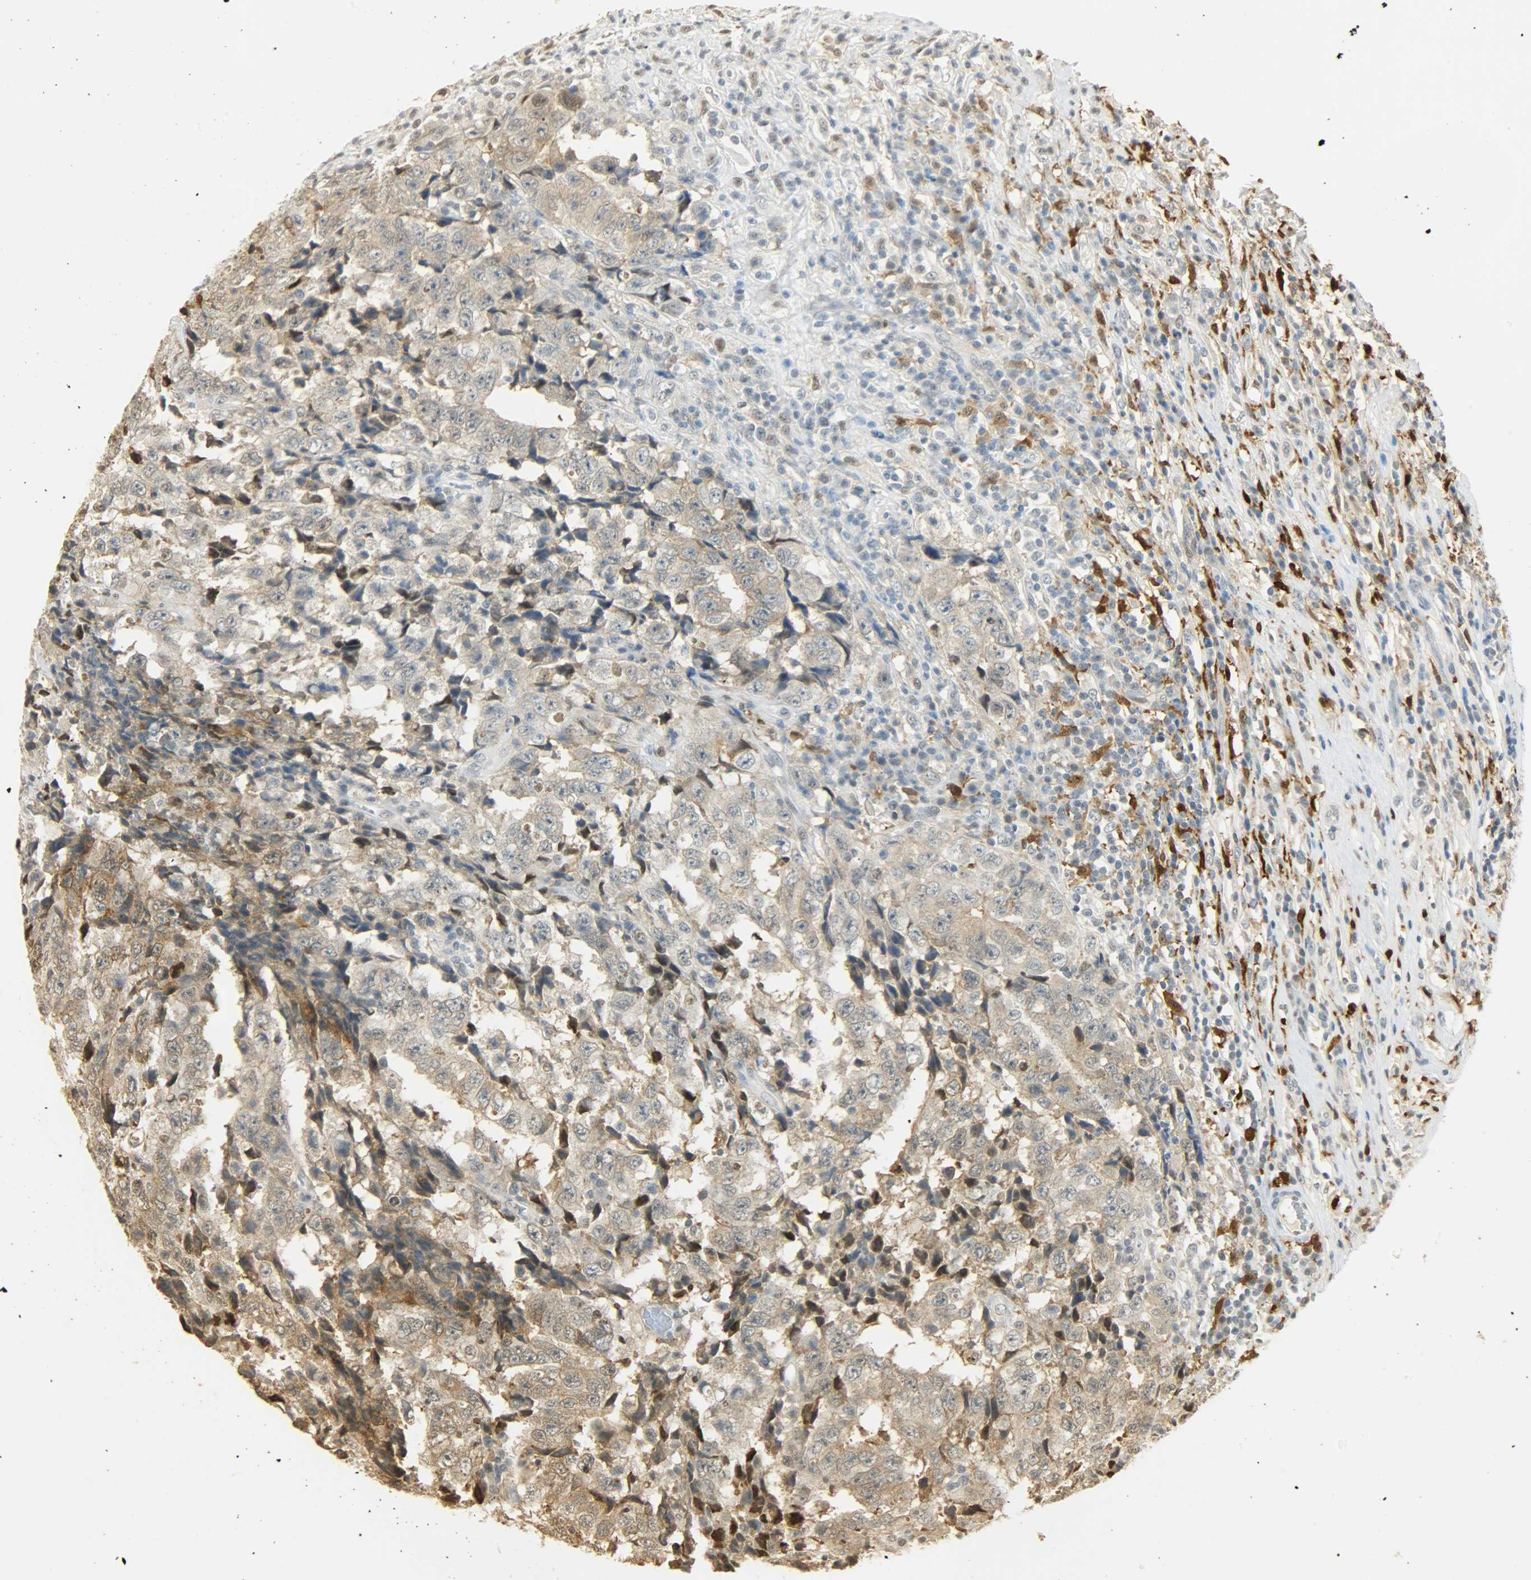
{"staining": {"intensity": "weak", "quantity": "25%-75%", "location": "cytoplasmic/membranous,nuclear"}, "tissue": "testis cancer", "cell_type": "Tumor cells", "image_type": "cancer", "snomed": [{"axis": "morphology", "description": "Necrosis, NOS"}, {"axis": "morphology", "description": "Carcinoma, Embryonal, NOS"}, {"axis": "topography", "description": "Testis"}], "caption": "About 25%-75% of tumor cells in testis cancer exhibit weak cytoplasmic/membranous and nuclear protein staining as visualized by brown immunohistochemical staining.", "gene": "NGFR", "patient": {"sex": "male", "age": 19}}